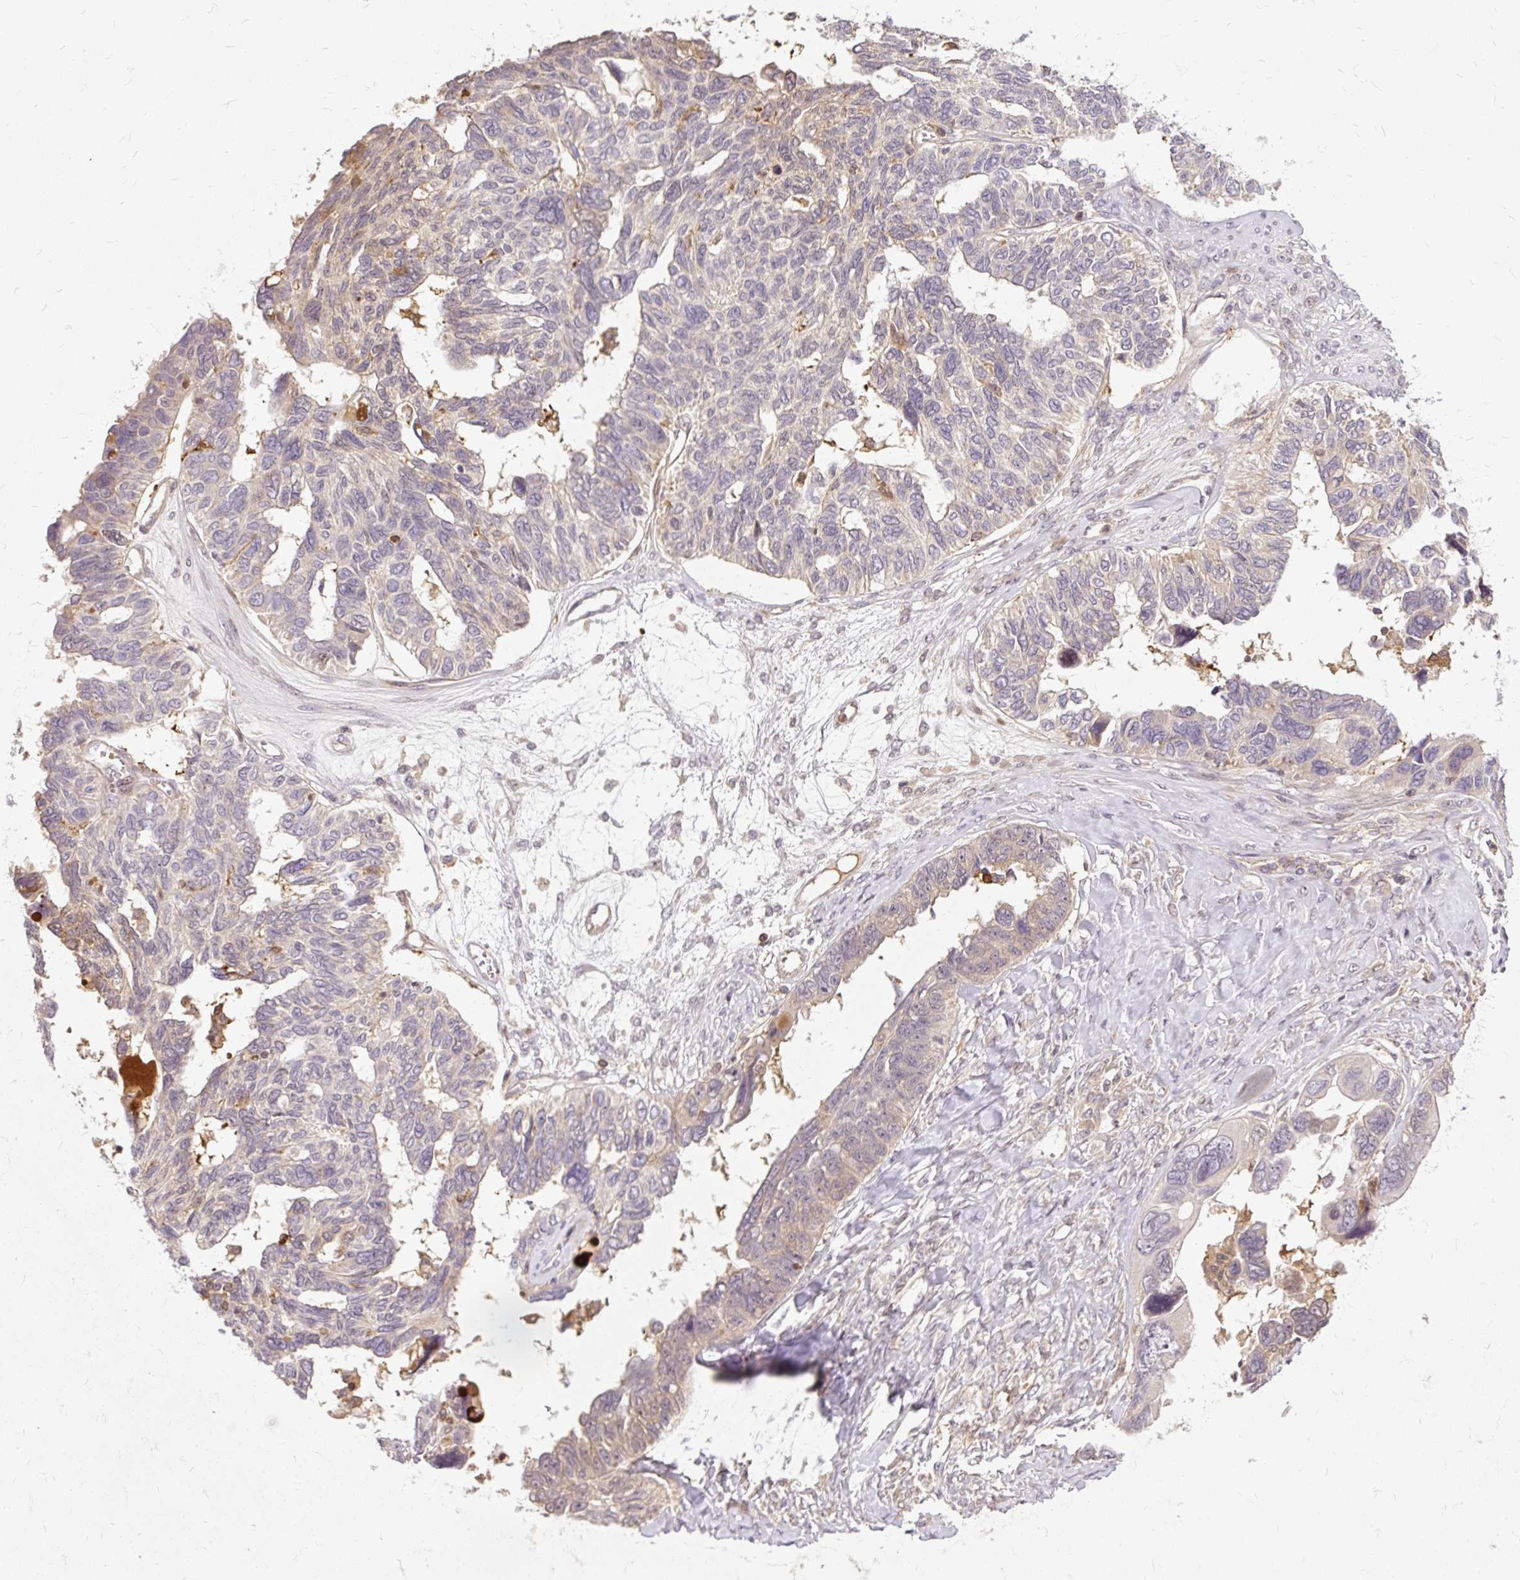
{"staining": {"intensity": "weak", "quantity": "25%-75%", "location": "cytoplasmic/membranous"}, "tissue": "ovarian cancer", "cell_type": "Tumor cells", "image_type": "cancer", "snomed": [{"axis": "morphology", "description": "Cystadenocarcinoma, serous, NOS"}, {"axis": "topography", "description": "Ovary"}], "caption": "DAB (3,3'-diaminobenzidine) immunohistochemical staining of human ovarian cancer reveals weak cytoplasmic/membranous protein staining in about 25%-75% of tumor cells.", "gene": "AP5S1", "patient": {"sex": "female", "age": 79}}